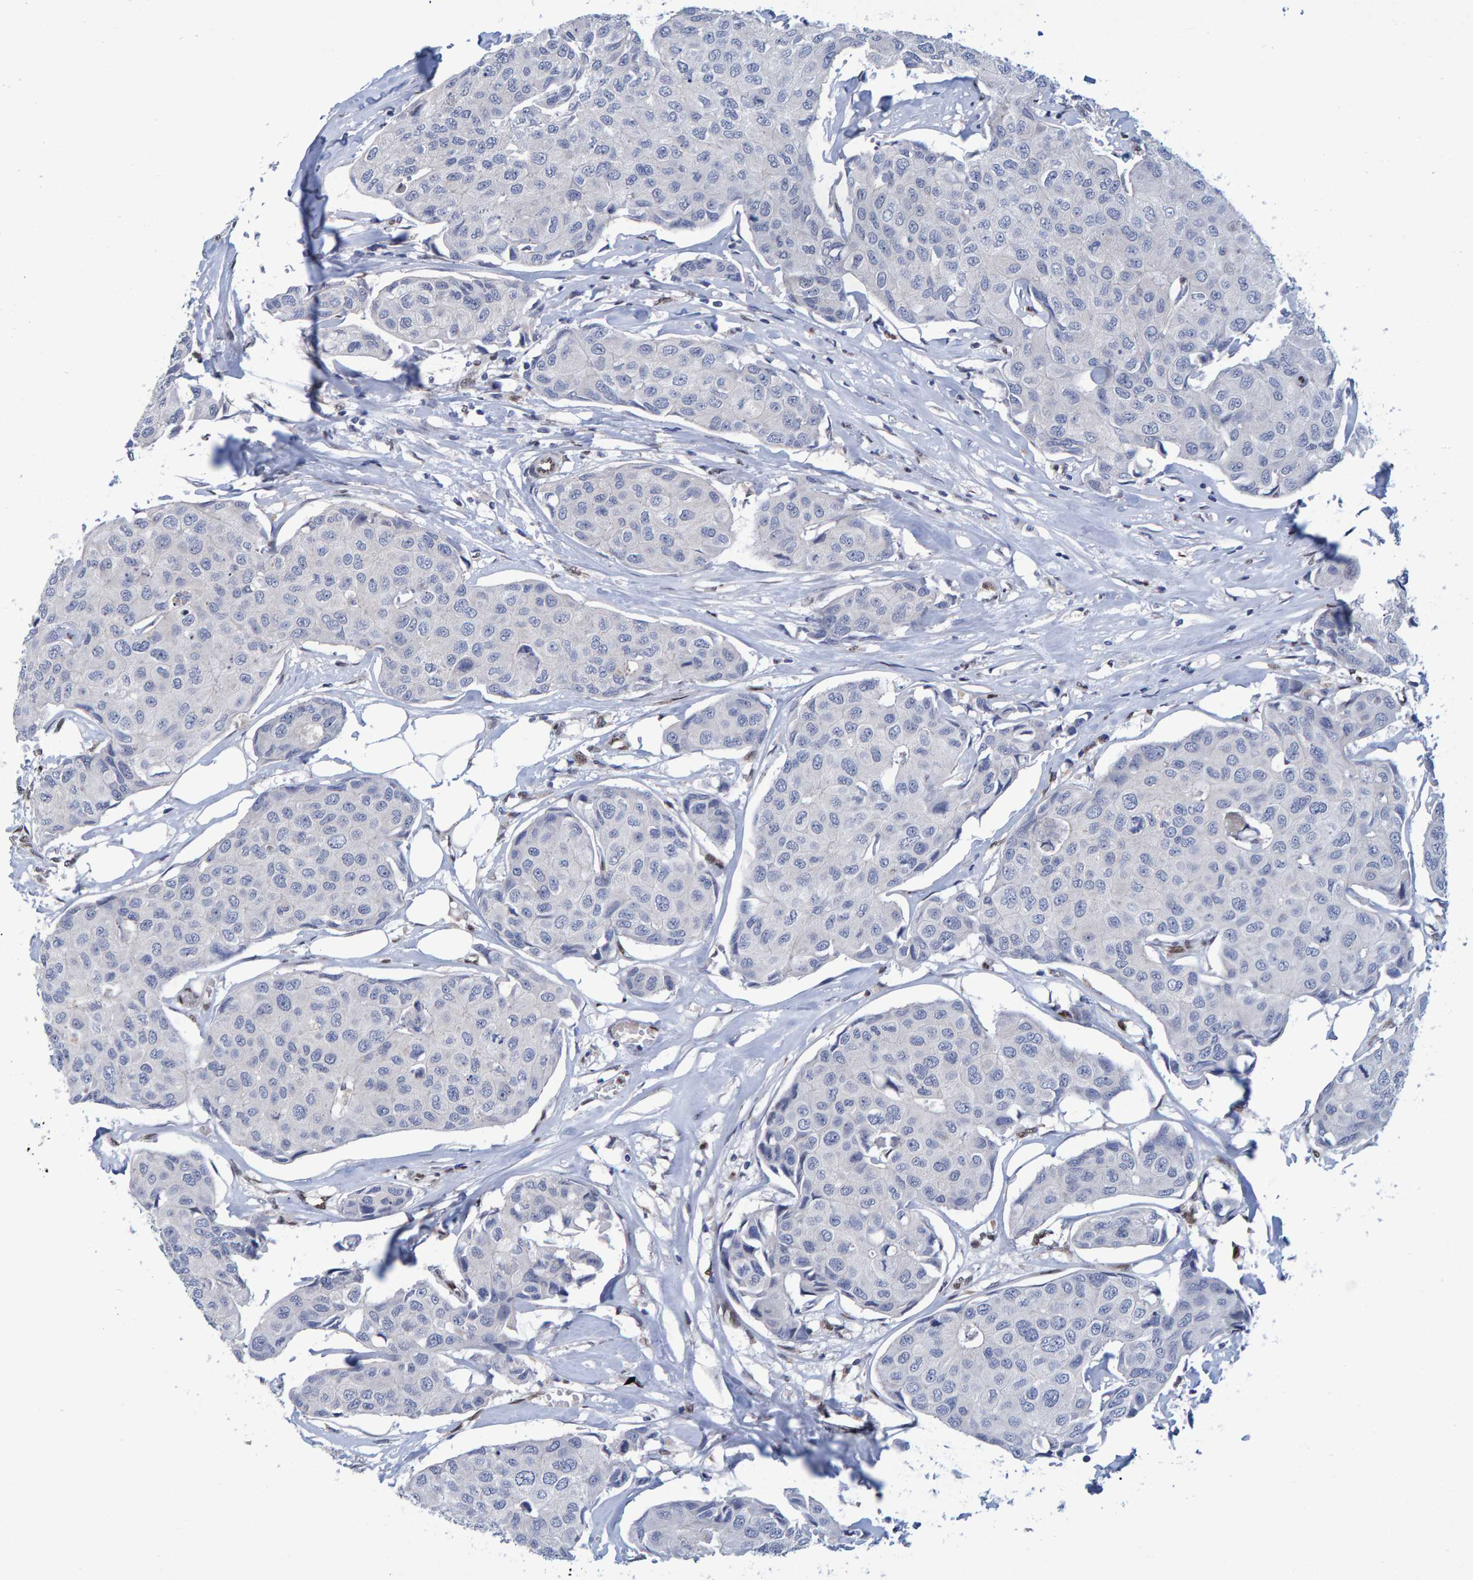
{"staining": {"intensity": "negative", "quantity": "none", "location": "none"}, "tissue": "breast cancer", "cell_type": "Tumor cells", "image_type": "cancer", "snomed": [{"axis": "morphology", "description": "Duct carcinoma"}, {"axis": "topography", "description": "Breast"}], "caption": "Breast cancer (intraductal carcinoma) was stained to show a protein in brown. There is no significant positivity in tumor cells.", "gene": "QKI", "patient": {"sex": "female", "age": 80}}